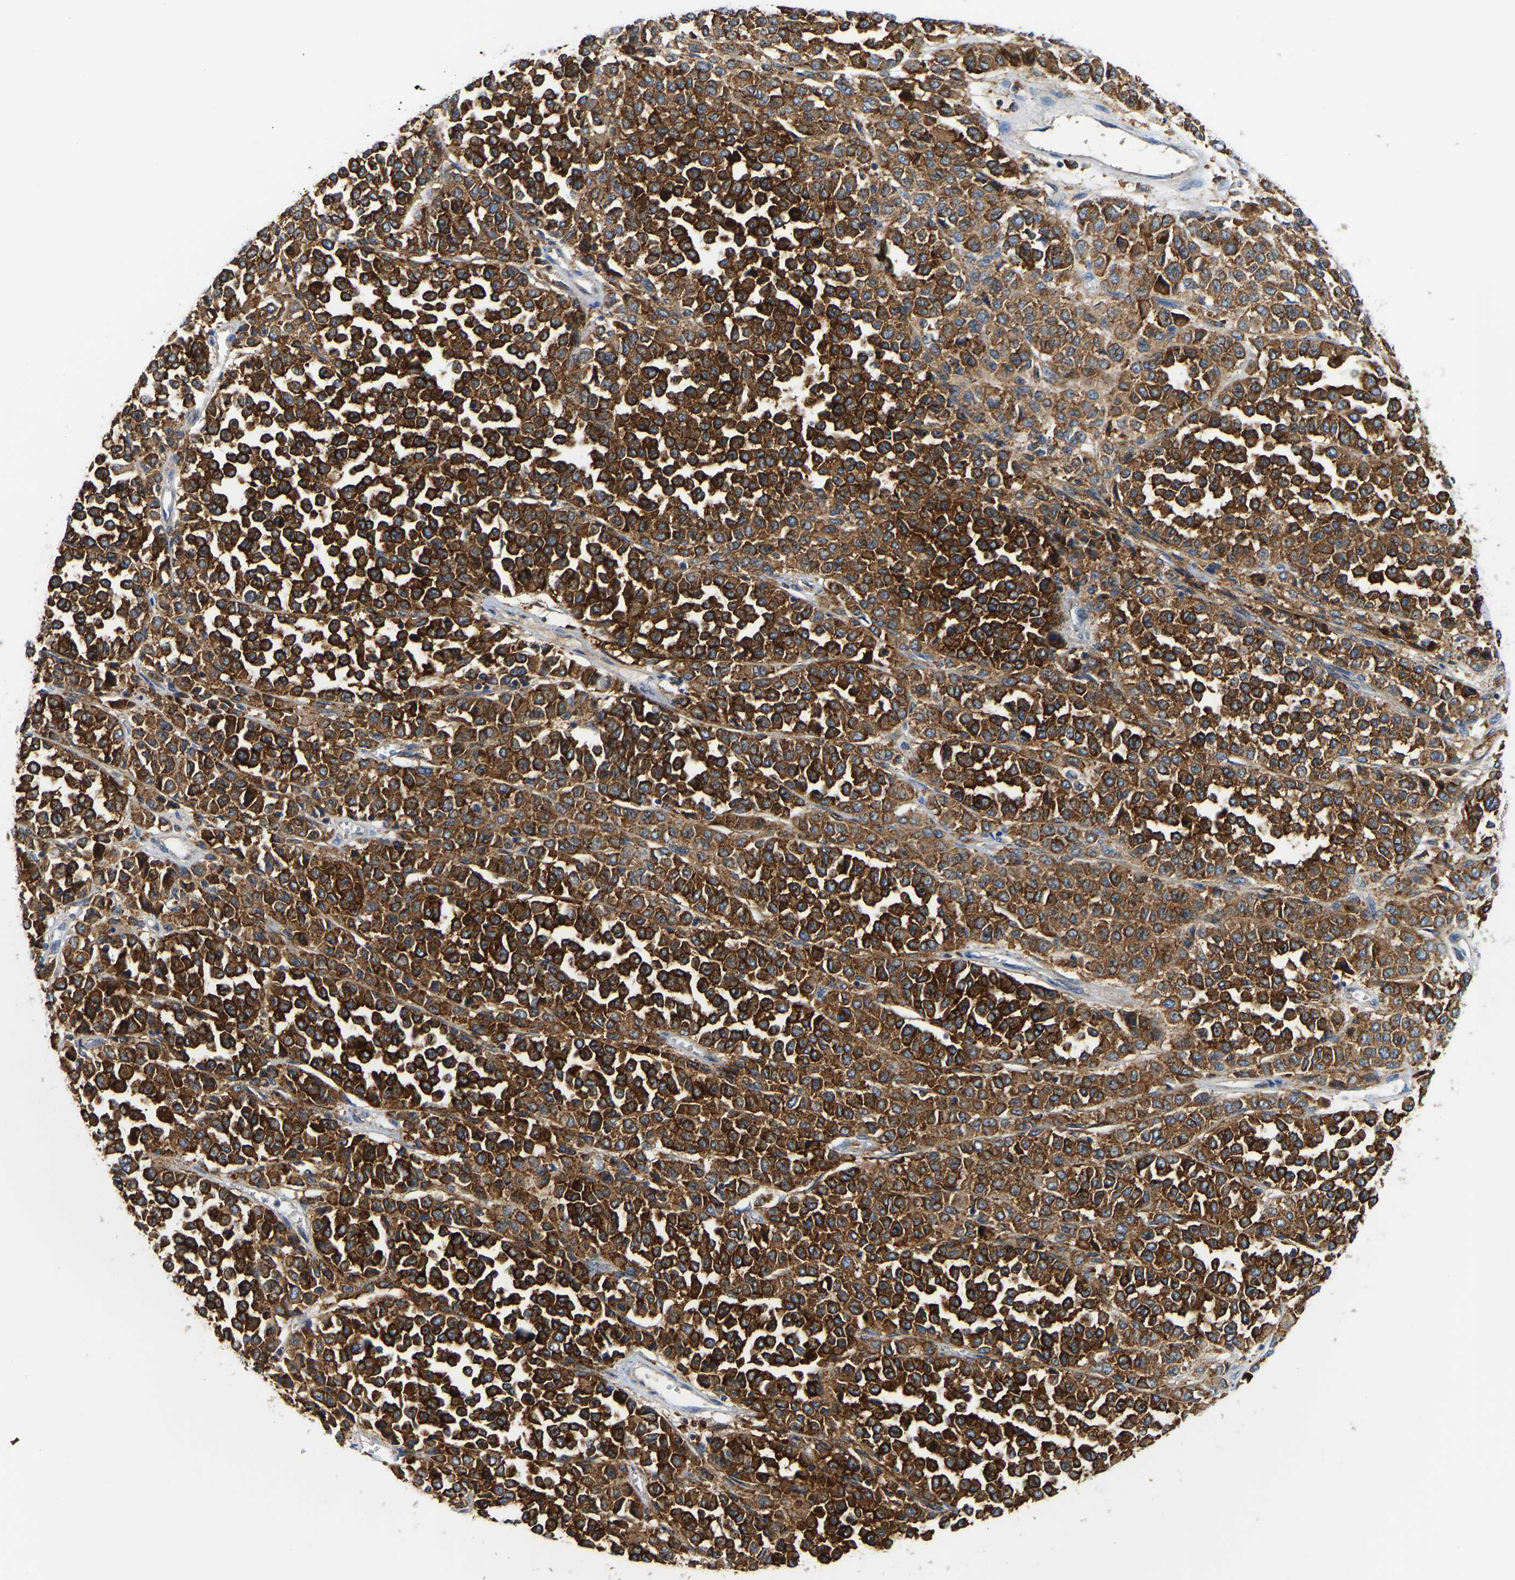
{"staining": {"intensity": "strong", "quantity": ">75%", "location": "cytoplasmic/membranous"}, "tissue": "melanoma", "cell_type": "Tumor cells", "image_type": "cancer", "snomed": [{"axis": "morphology", "description": "Malignant melanoma, Metastatic site"}, {"axis": "topography", "description": "Pancreas"}], "caption": "There is high levels of strong cytoplasmic/membranous staining in tumor cells of malignant melanoma (metastatic site), as demonstrated by immunohistochemical staining (brown color).", "gene": "ATP6V1E1", "patient": {"sex": "female", "age": 30}}